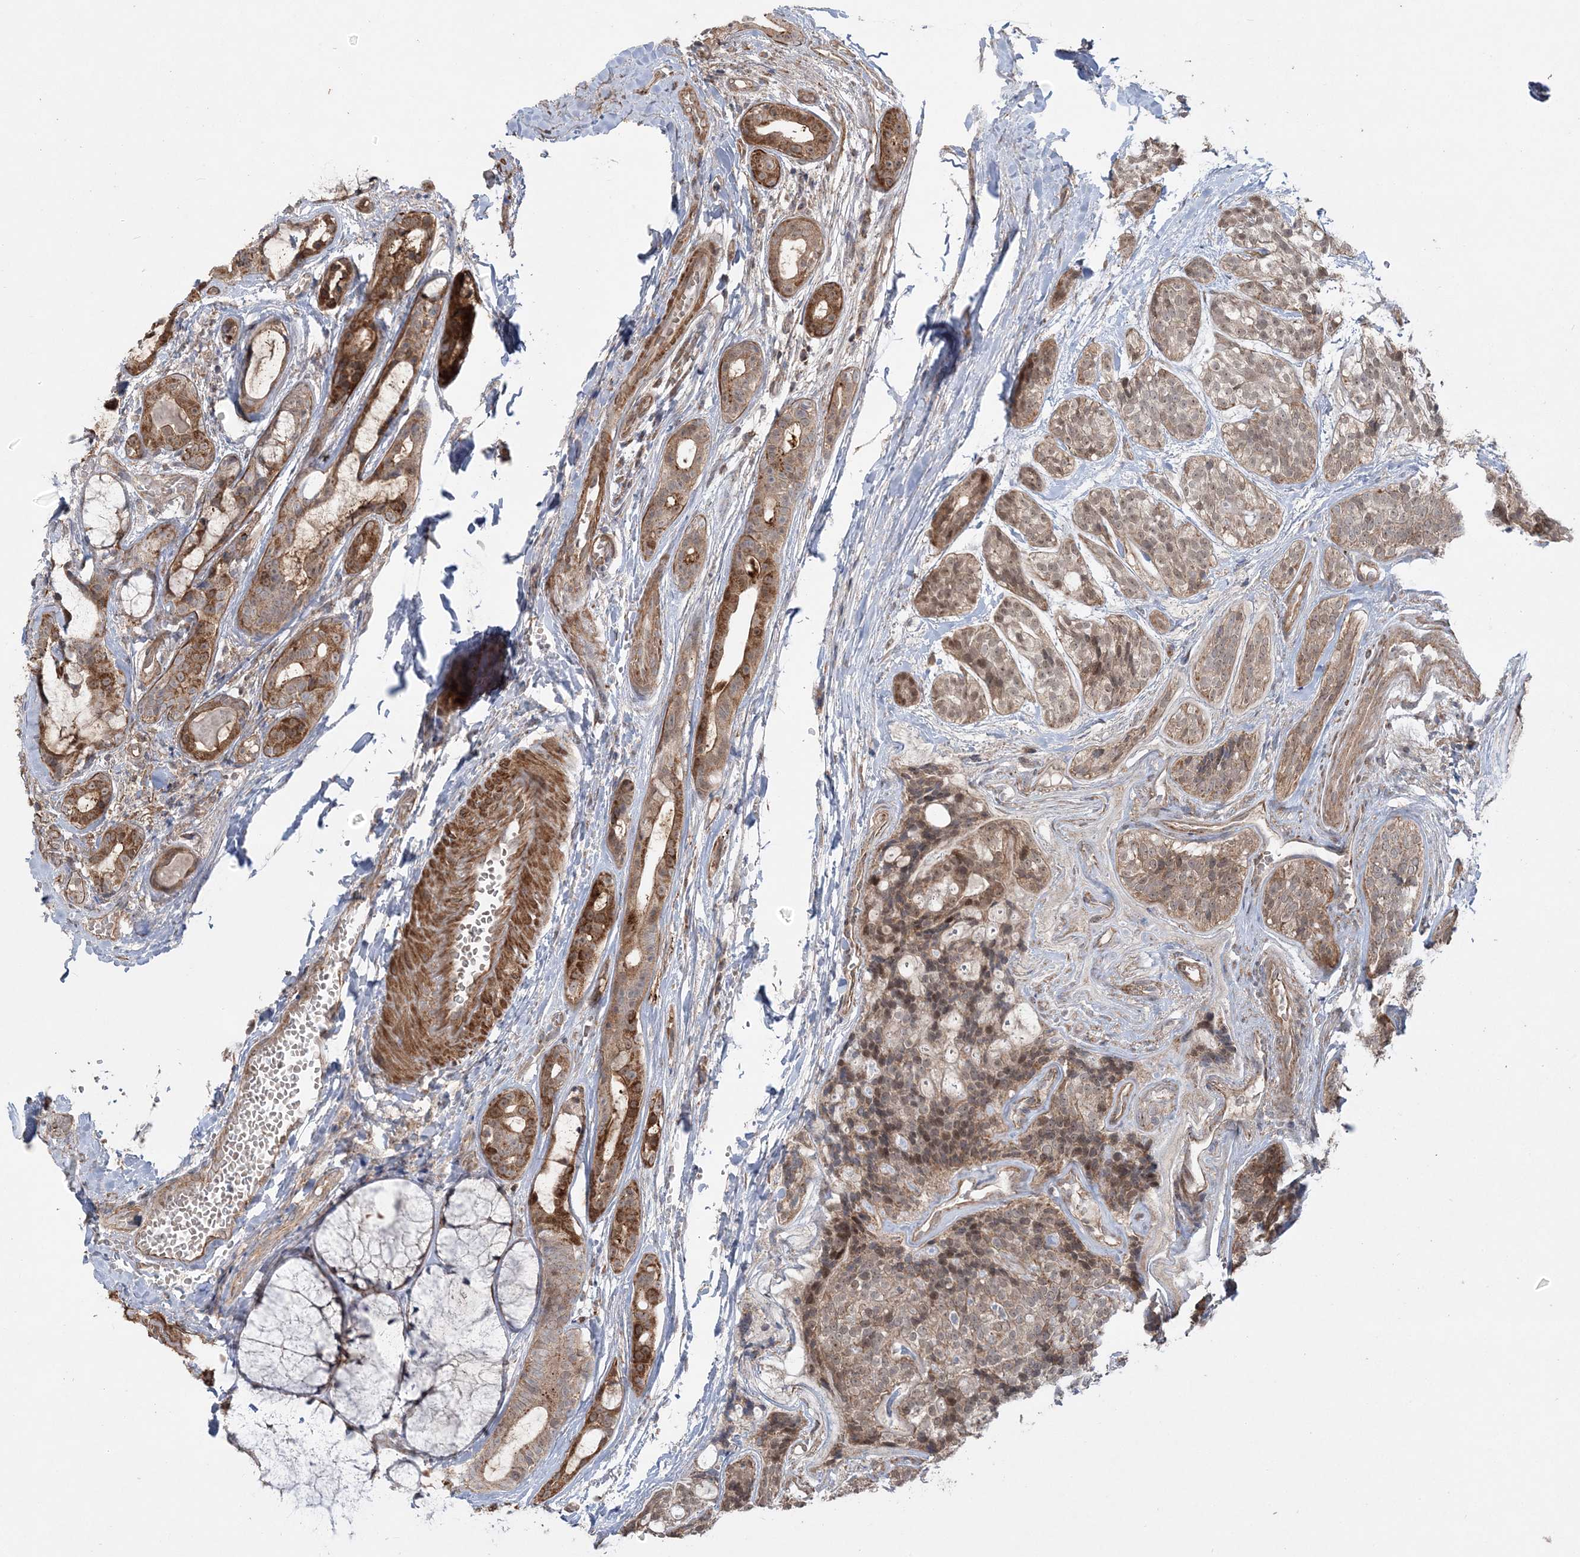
{"staining": {"intensity": "moderate", "quantity": ">75%", "location": "cytoplasmic/membranous,nuclear"}, "tissue": "head and neck cancer", "cell_type": "Tumor cells", "image_type": "cancer", "snomed": [{"axis": "morphology", "description": "Adenocarcinoma, NOS"}, {"axis": "topography", "description": "Head-Neck"}], "caption": "Tumor cells demonstrate moderate cytoplasmic/membranous and nuclear expression in about >75% of cells in head and neck cancer. The staining was performed using DAB (3,3'-diaminobenzidine) to visualize the protein expression in brown, while the nuclei were stained in blue with hematoxylin (Magnification: 20x).", "gene": "SCLT1", "patient": {"sex": "male", "age": 66}}